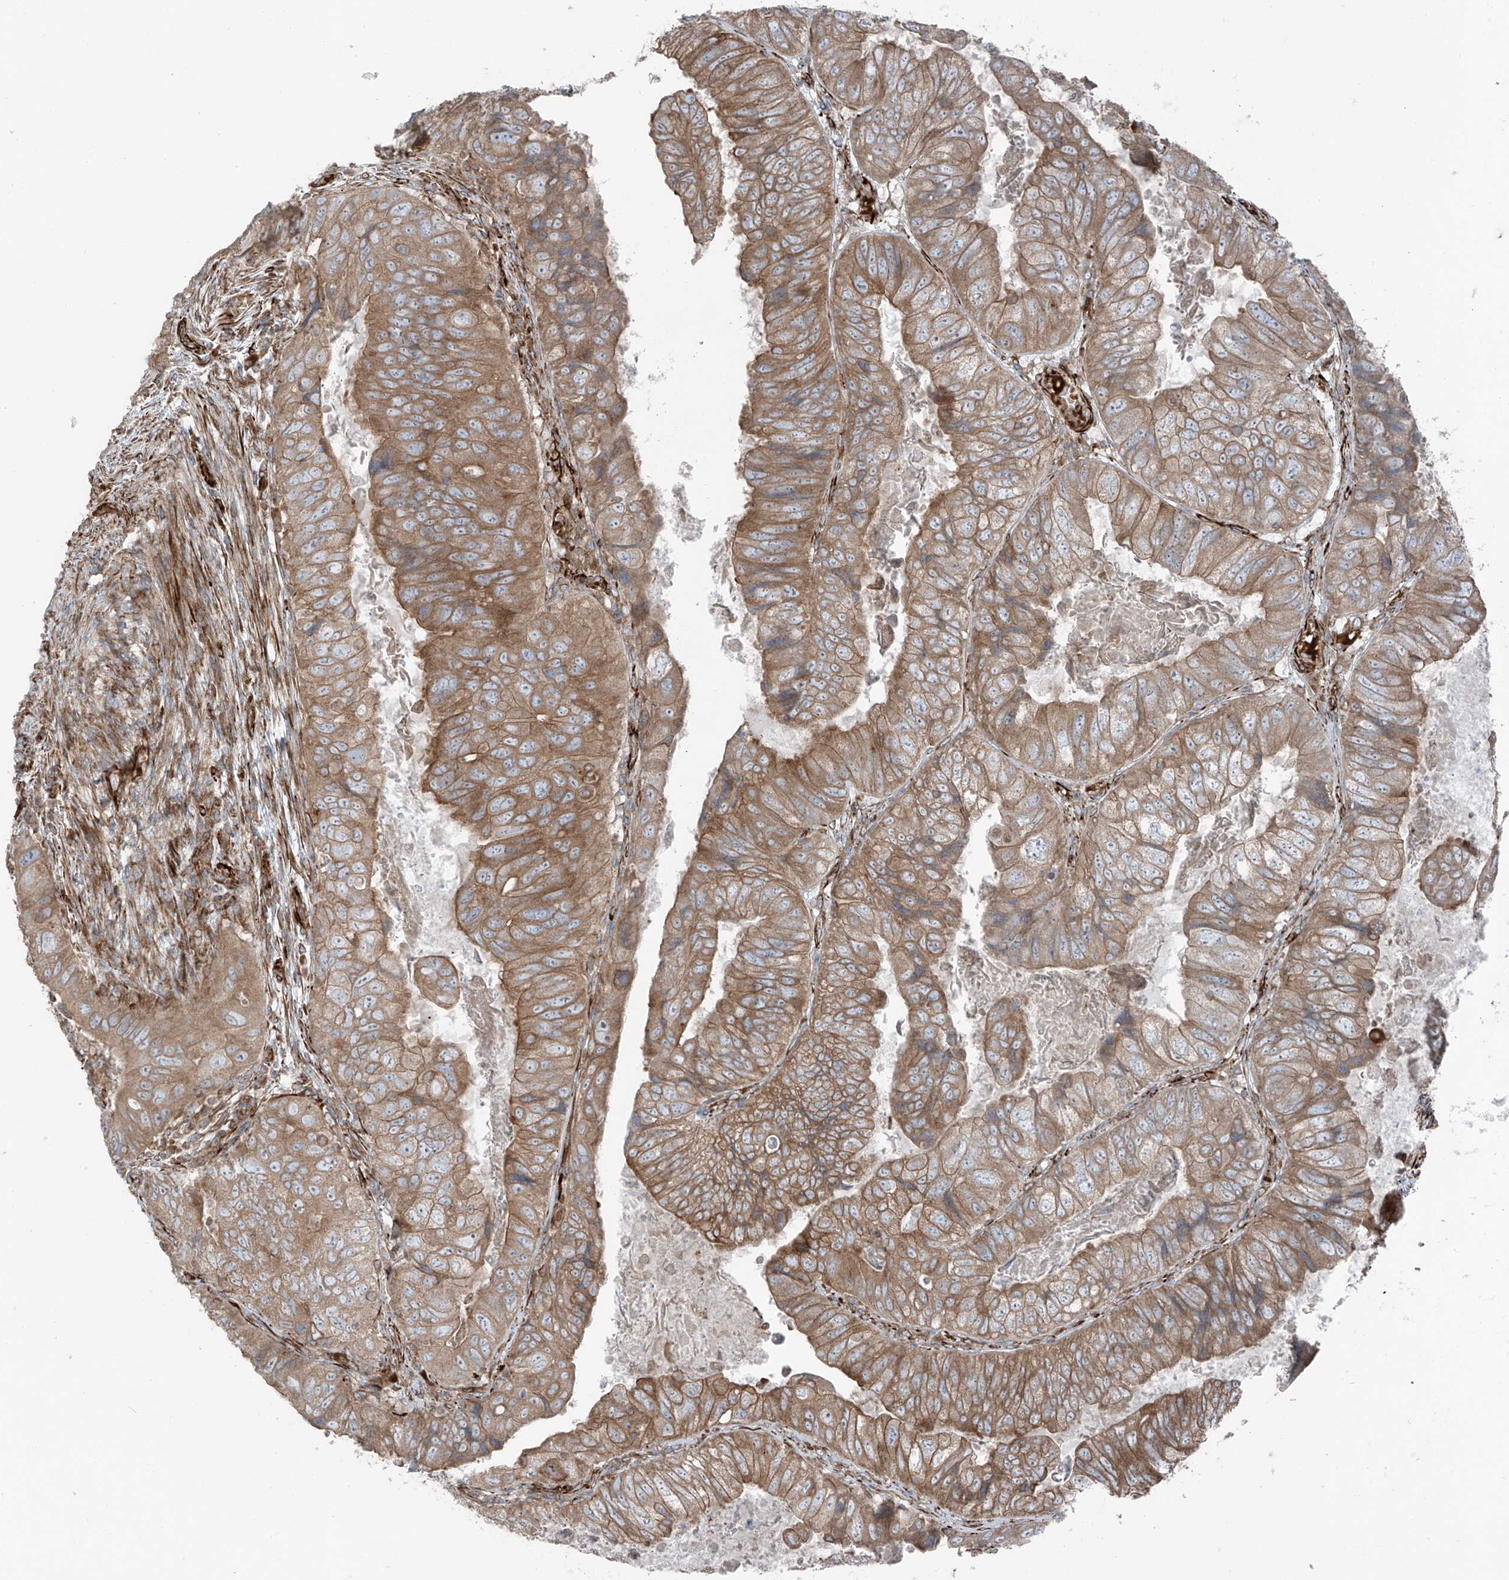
{"staining": {"intensity": "moderate", "quantity": ">75%", "location": "cytoplasmic/membranous"}, "tissue": "colorectal cancer", "cell_type": "Tumor cells", "image_type": "cancer", "snomed": [{"axis": "morphology", "description": "Adenocarcinoma, NOS"}, {"axis": "topography", "description": "Rectum"}], "caption": "Tumor cells exhibit medium levels of moderate cytoplasmic/membranous positivity in approximately >75% of cells in colorectal cancer. Nuclei are stained in blue.", "gene": "ERLEC1", "patient": {"sex": "male", "age": 63}}